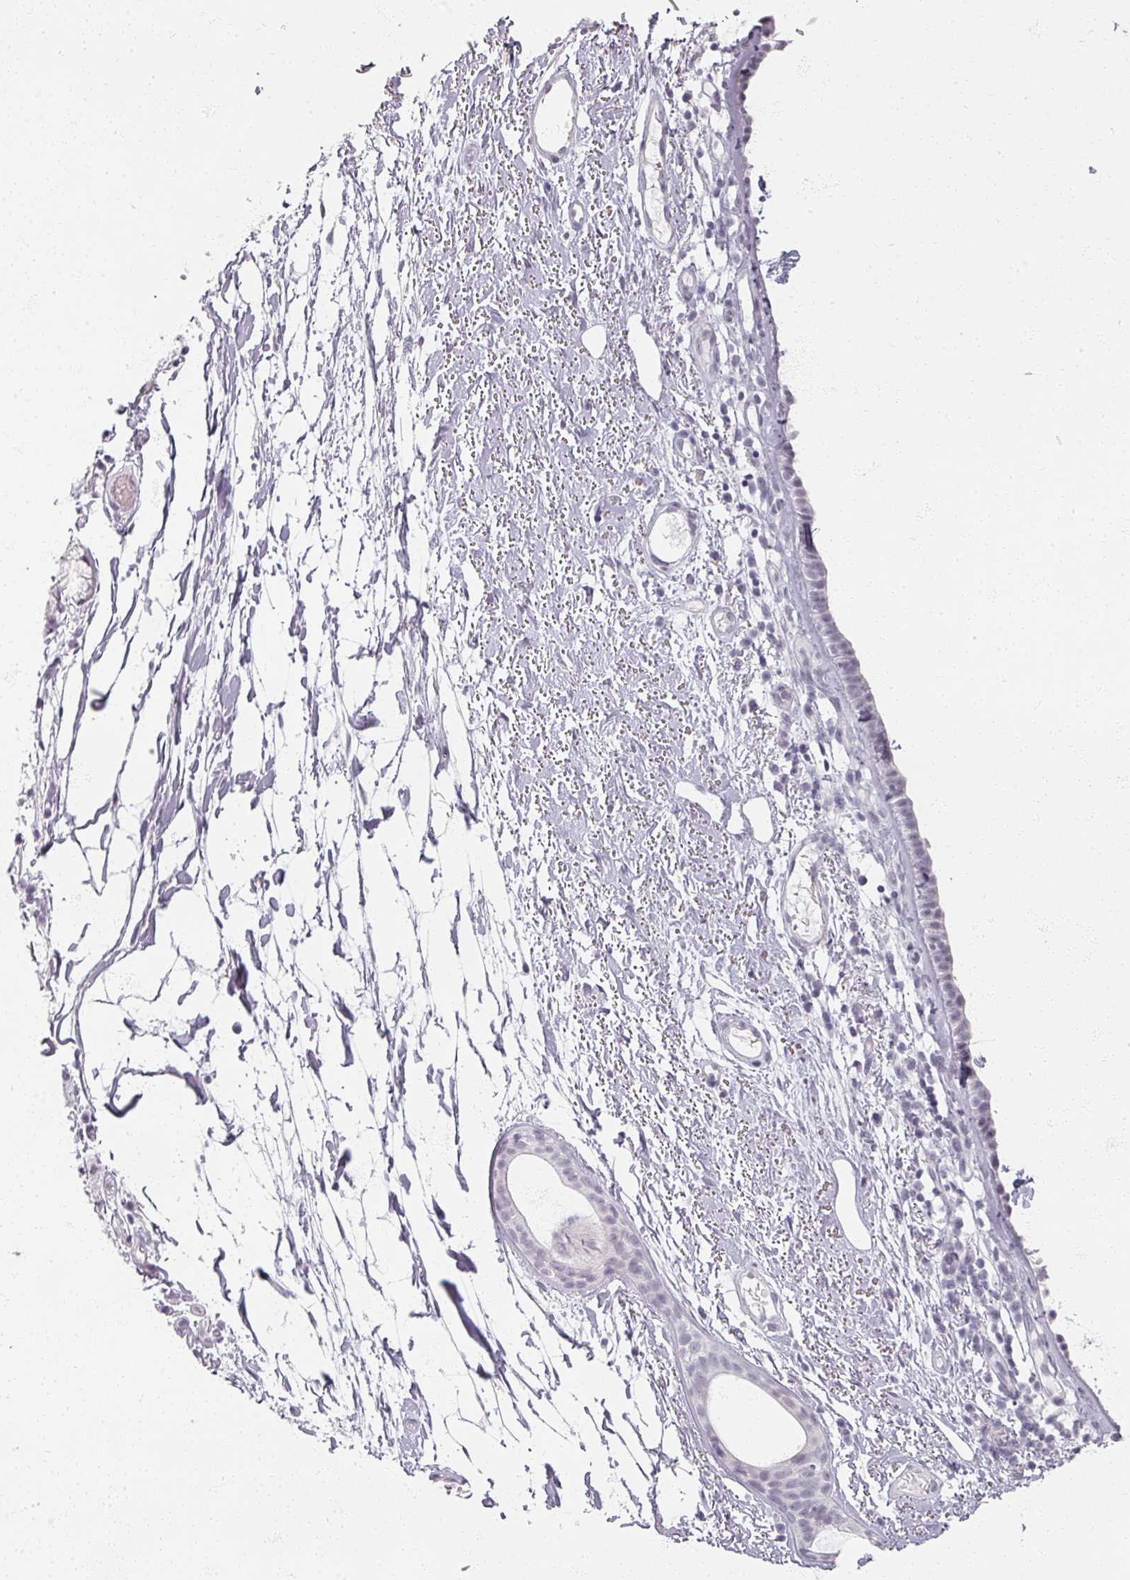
{"staining": {"intensity": "moderate", "quantity": "<25%", "location": "cytoplasmic/membranous"}, "tissue": "nasopharynx", "cell_type": "Respiratory epithelial cells", "image_type": "normal", "snomed": [{"axis": "morphology", "description": "Normal tissue, NOS"}, {"axis": "topography", "description": "Cartilage tissue"}, {"axis": "topography", "description": "Nasopharynx"}], "caption": "Protein staining displays moderate cytoplasmic/membranous expression in approximately <25% of respiratory epithelial cells in benign nasopharynx. (Stains: DAB in brown, nuclei in blue, Microscopy: brightfield microscopy at high magnification).", "gene": "RFPL2", "patient": {"sex": "male", "age": 56}}